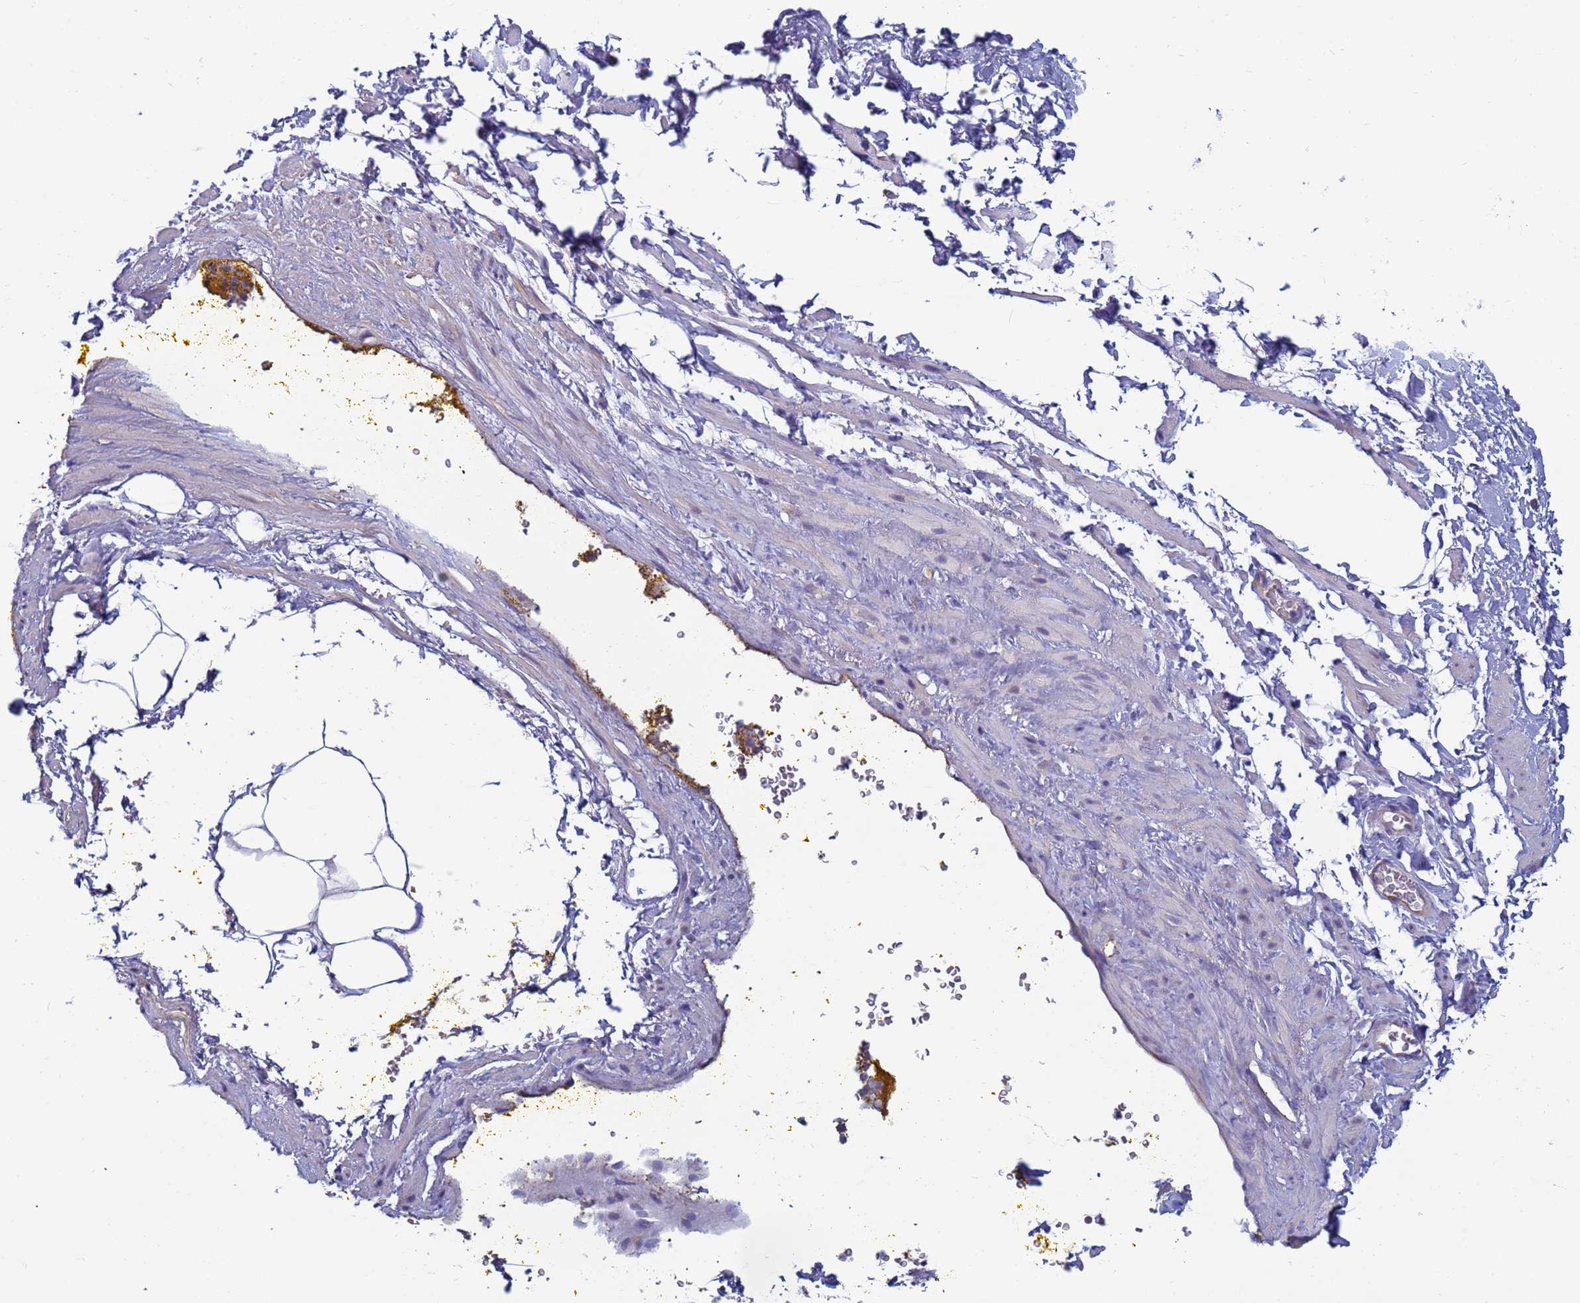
{"staining": {"intensity": "negative", "quantity": "none", "location": "none"}, "tissue": "adipose tissue", "cell_type": "Adipocytes", "image_type": "normal", "snomed": [{"axis": "morphology", "description": "Normal tissue, NOS"}, {"axis": "morphology", "description": "Adenocarcinoma, Low grade"}, {"axis": "topography", "description": "Prostate"}, {"axis": "topography", "description": "Peripheral nerve tissue"}], "caption": "A high-resolution histopathology image shows immunohistochemistry (IHC) staining of normal adipose tissue, which reveals no significant staining in adipocytes. Brightfield microscopy of immunohistochemistry (IHC) stained with DAB (3,3'-diaminobenzidine) (brown) and hematoxylin (blue), captured at high magnification.", "gene": "TRPC6", "patient": {"sex": "male", "age": 63}}